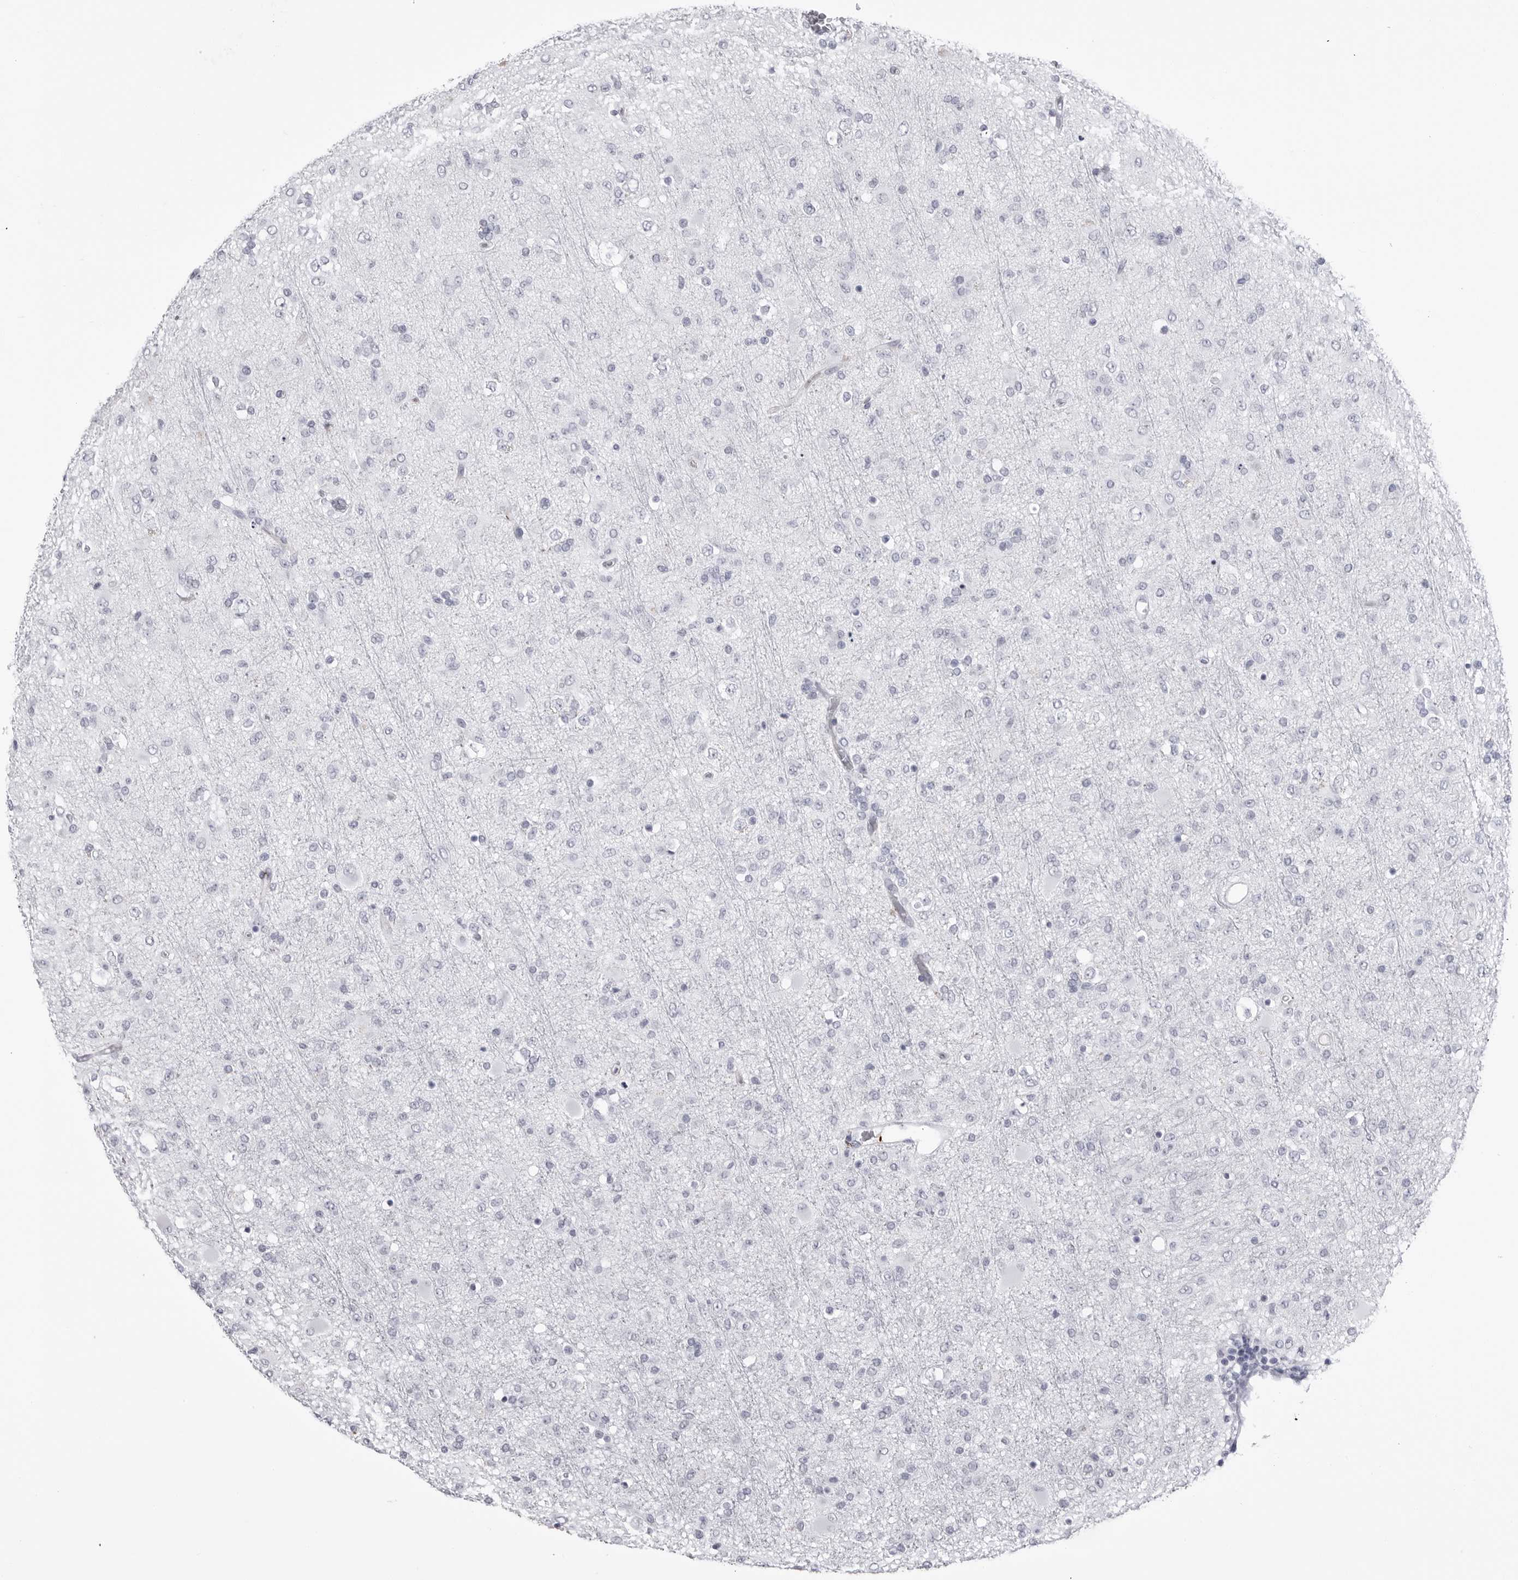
{"staining": {"intensity": "negative", "quantity": "none", "location": "none"}, "tissue": "glioma", "cell_type": "Tumor cells", "image_type": "cancer", "snomed": [{"axis": "morphology", "description": "Glioma, malignant, Low grade"}, {"axis": "topography", "description": "Brain"}], "caption": "IHC image of glioma stained for a protein (brown), which demonstrates no expression in tumor cells.", "gene": "COL26A1", "patient": {"sex": "male", "age": 65}}